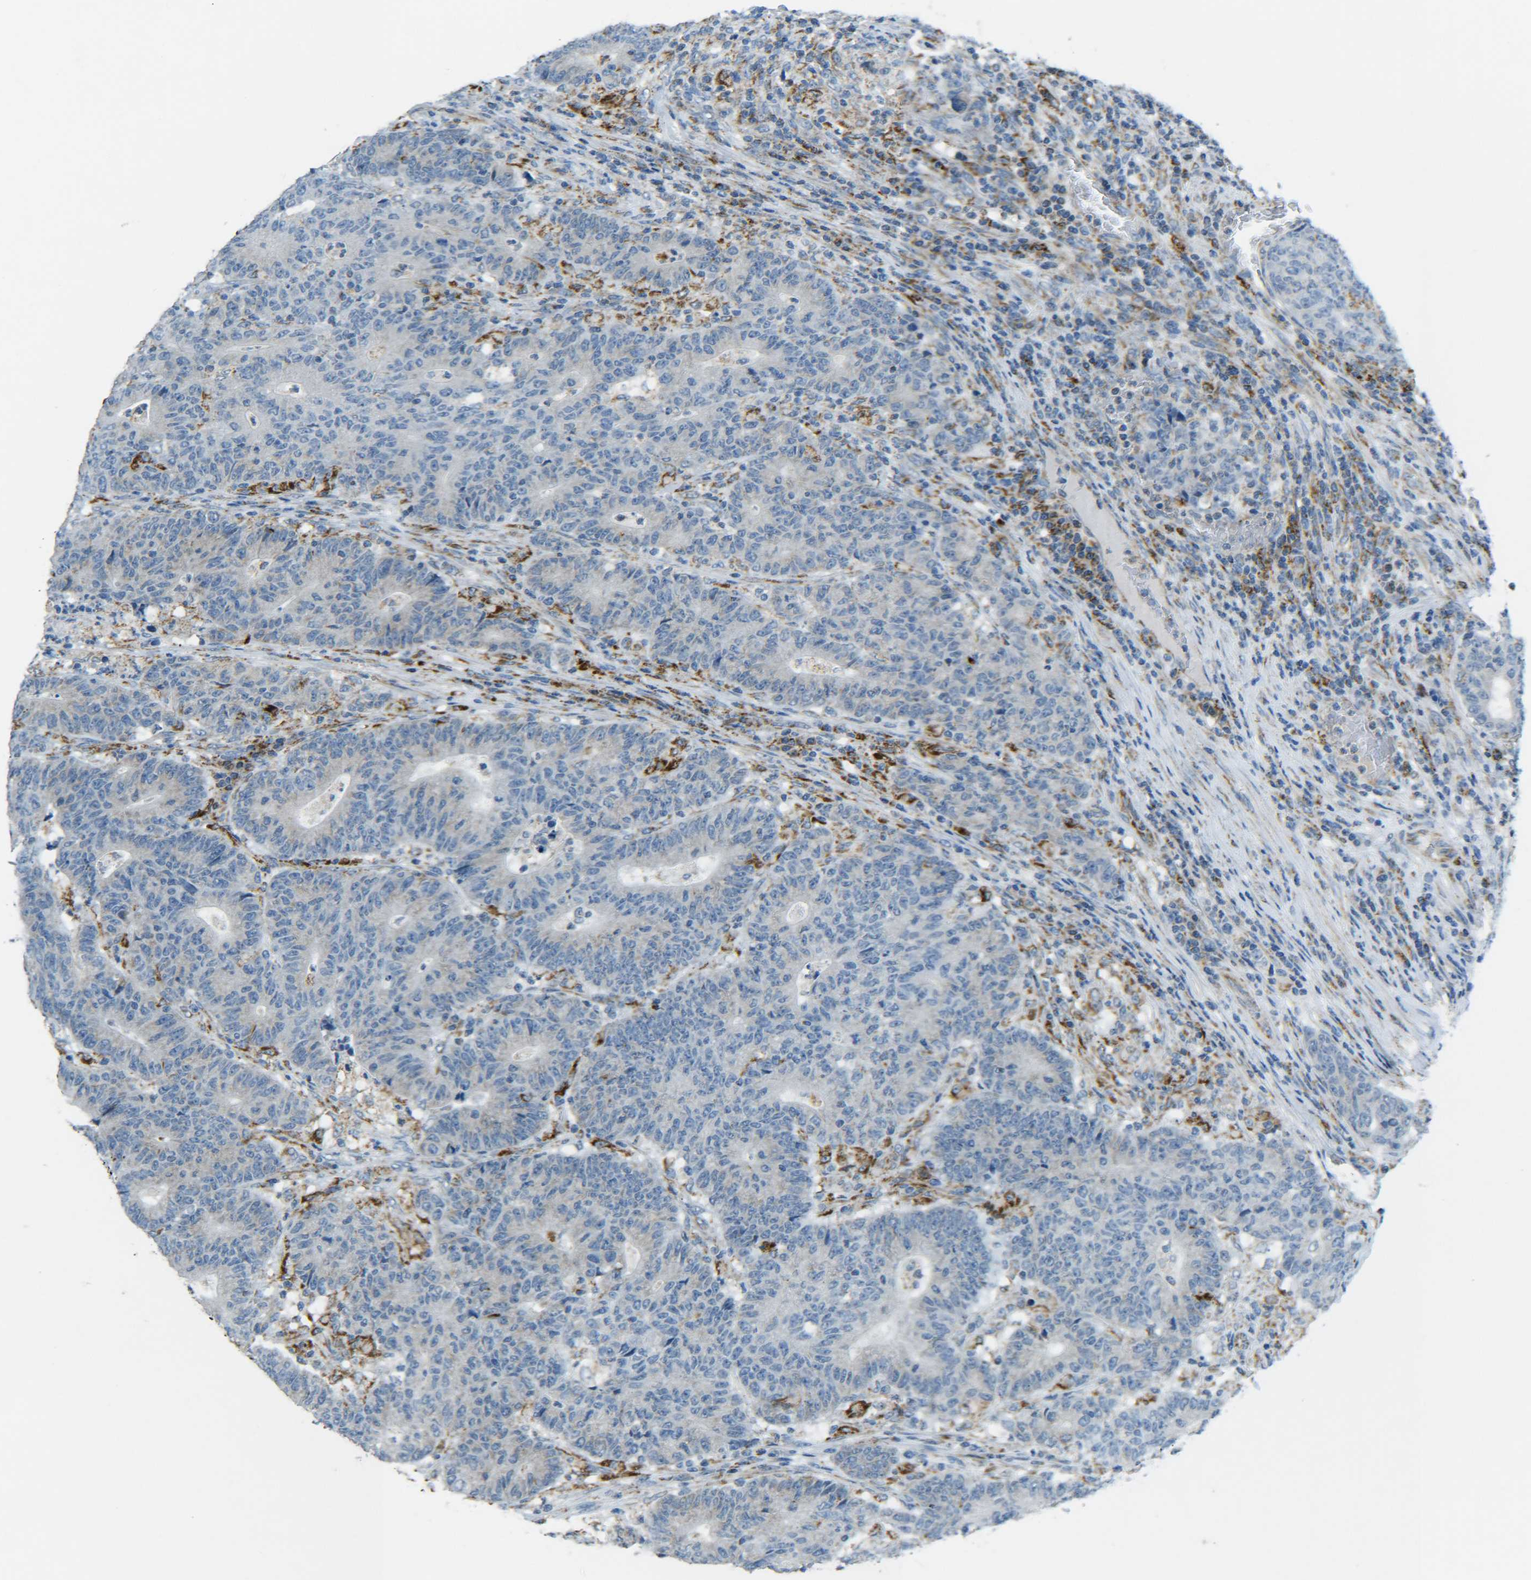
{"staining": {"intensity": "negative", "quantity": "none", "location": "none"}, "tissue": "colorectal cancer", "cell_type": "Tumor cells", "image_type": "cancer", "snomed": [{"axis": "morphology", "description": "Normal tissue, NOS"}, {"axis": "morphology", "description": "Adenocarcinoma, NOS"}, {"axis": "topography", "description": "Colon"}], "caption": "A high-resolution image shows IHC staining of colorectal cancer, which displays no significant staining in tumor cells.", "gene": "CYB5R1", "patient": {"sex": "female", "age": 75}}